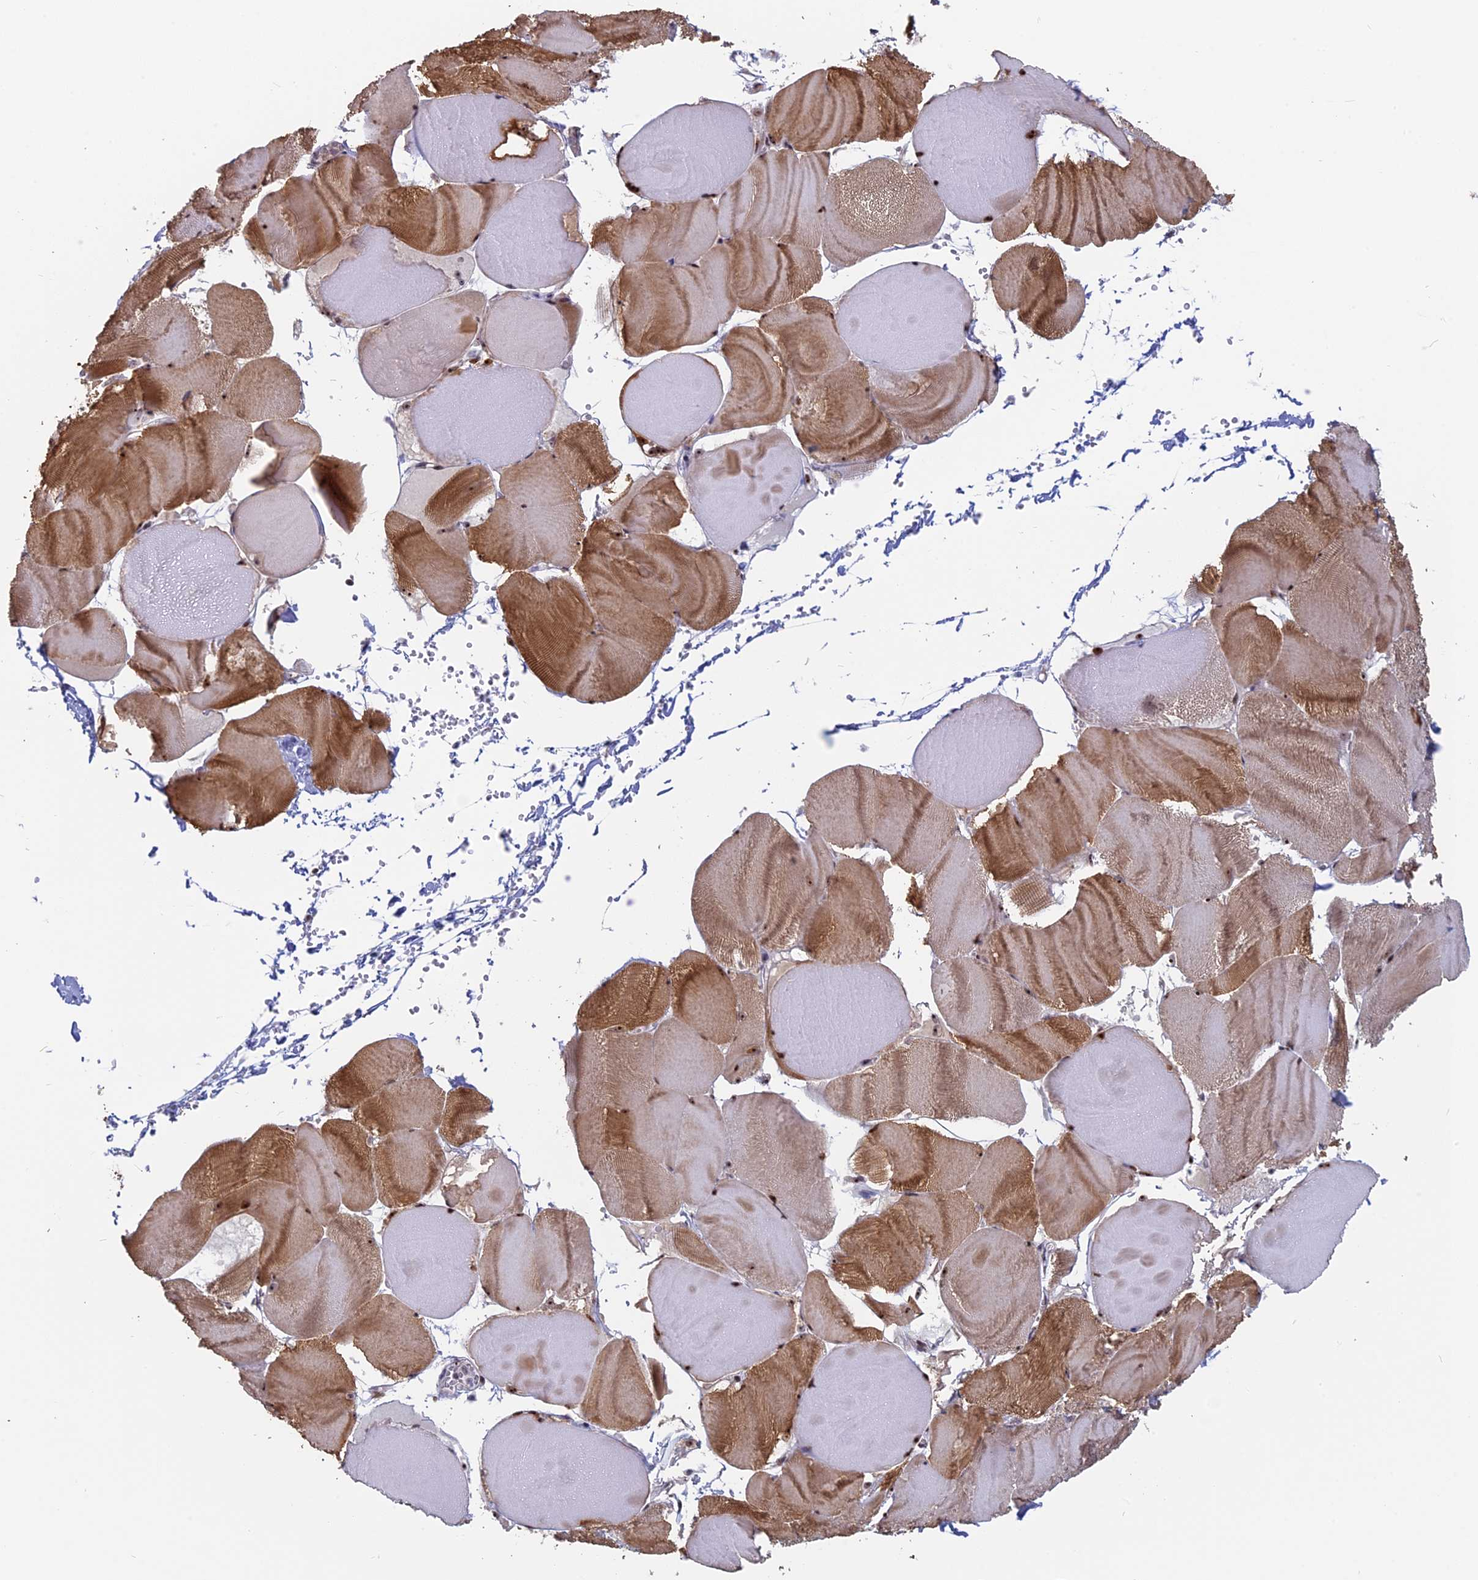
{"staining": {"intensity": "moderate", "quantity": ">75%", "location": "cytoplasmic/membranous"}, "tissue": "skeletal muscle", "cell_type": "Myocytes", "image_type": "normal", "snomed": [{"axis": "morphology", "description": "Normal tissue, NOS"}, {"axis": "morphology", "description": "Basal cell carcinoma"}, {"axis": "topography", "description": "Skeletal muscle"}], "caption": "Immunohistochemistry image of unremarkable skeletal muscle: human skeletal muscle stained using immunohistochemistry exhibits medium levels of moderate protein expression localized specifically in the cytoplasmic/membranous of myocytes, appearing as a cytoplasmic/membranous brown color.", "gene": "FAM131A", "patient": {"sex": "female", "age": 64}}